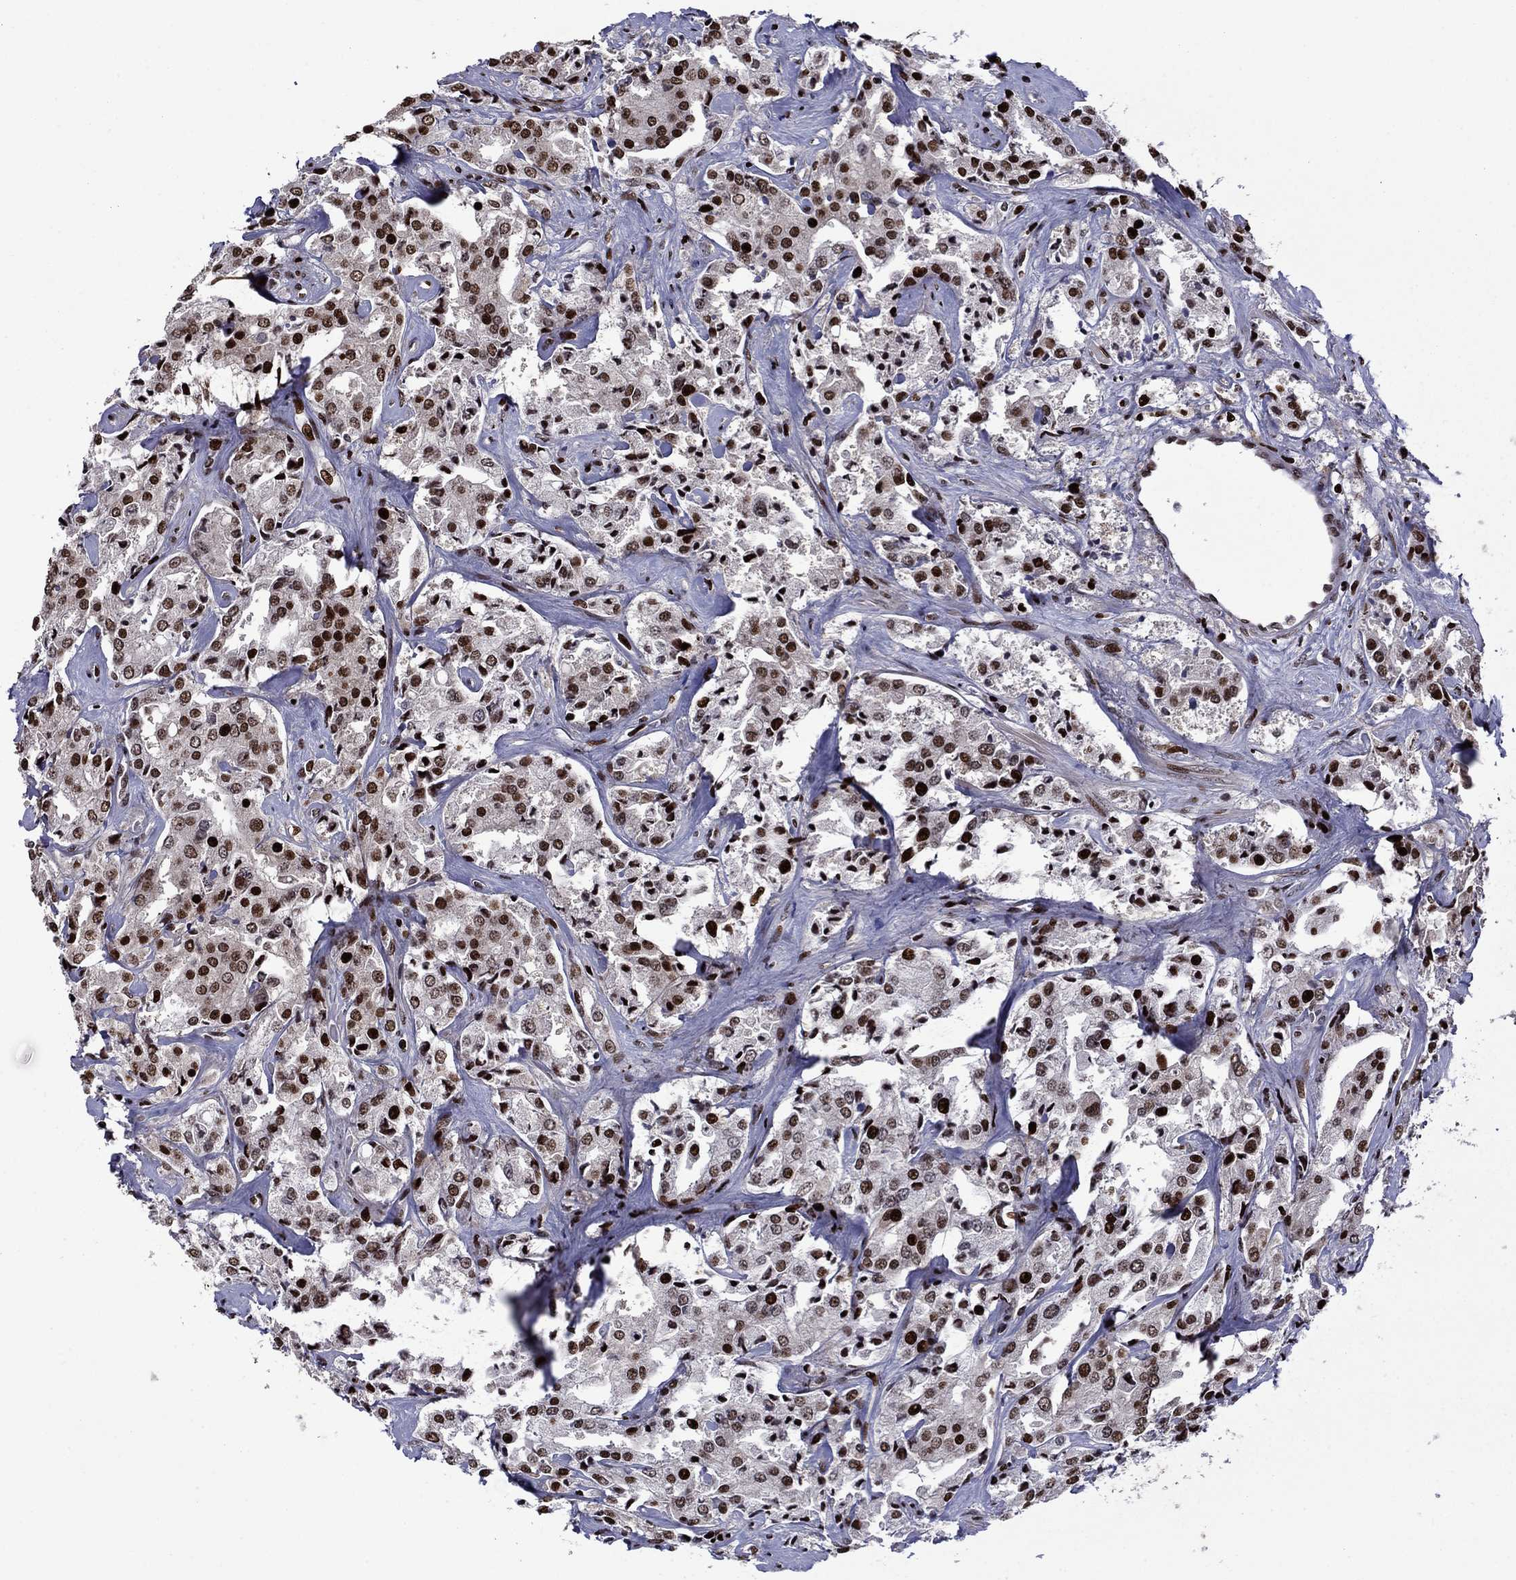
{"staining": {"intensity": "strong", "quantity": "25%-75%", "location": "nuclear"}, "tissue": "prostate cancer", "cell_type": "Tumor cells", "image_type": "cancer", "snomed": [{"axis": "morphology", "description": "Adenocarcinoma, NOS"}, {"axis": "topography", "description": "Prostate"}], "caption": "Prostate cancer (adenocarcinoma) stained for a protein reveals strong nuclear positivity in tumor cells.", "gene": "LIMK1", "patient": {"sex": "male", "age": 66}}